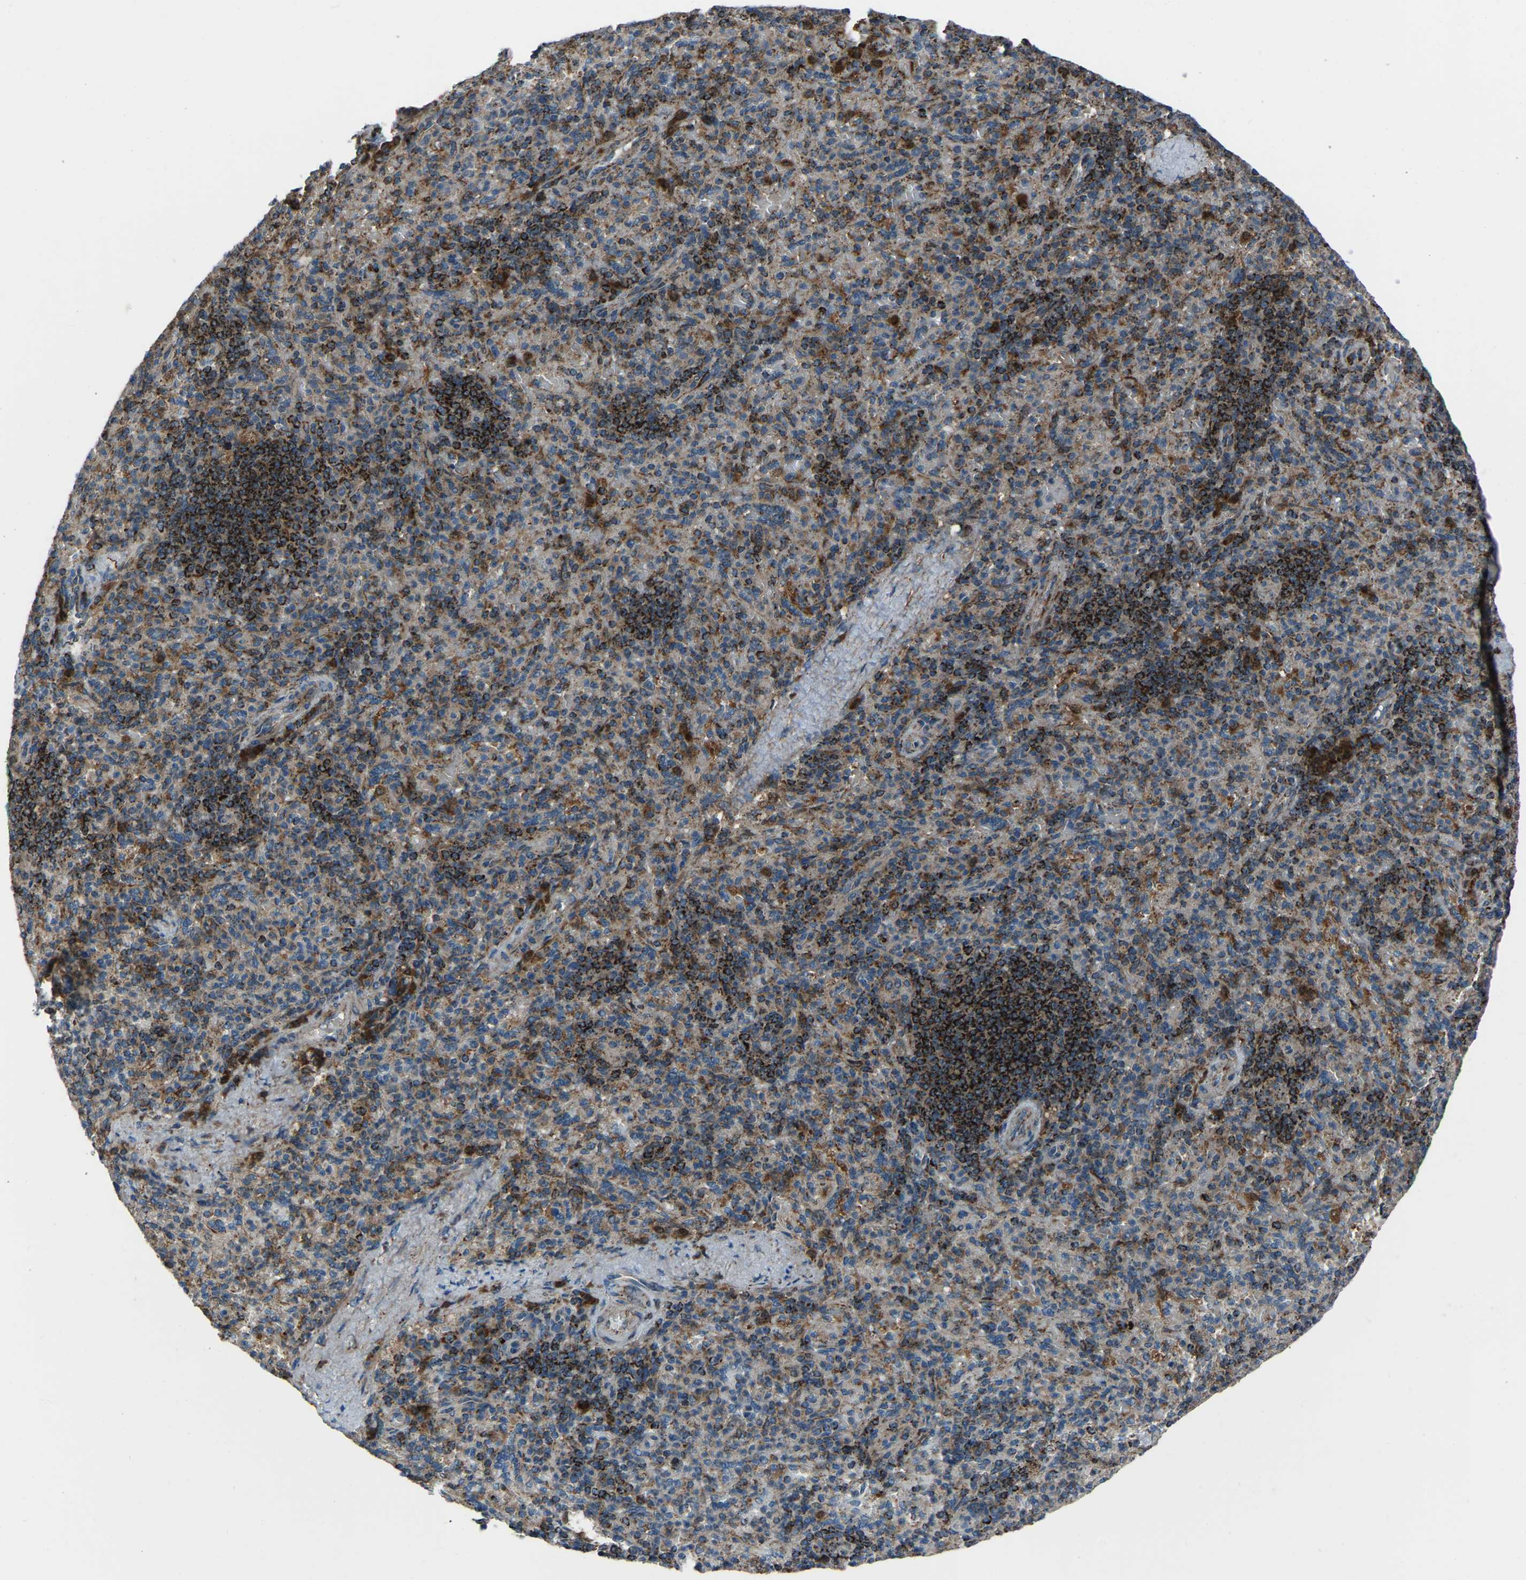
{"staining": {"intensity": "strong", "quantity": ">75%", "location": "cytoplasmic/membranous"}, "tissue": "spleen", "cell_type": "Cells in red pulp", "image_type": "normal", "snomed": [{"axis": "morphology", "description": "Normal tissue, NOS"}, {"axis": "topography", "description": "Spleen"}], "caption": "IHC histopathology image of normal spleen: human spleen stained using immunohistochemistry shows high levels of strong protein expression localized specifically in the cytoplasmic/membranous of cells in red pulp, appearing as a cytoplasmic/membranous brown color.", "gene": "AKR1A1", "patient": {"sex": "female", "age": 74}}